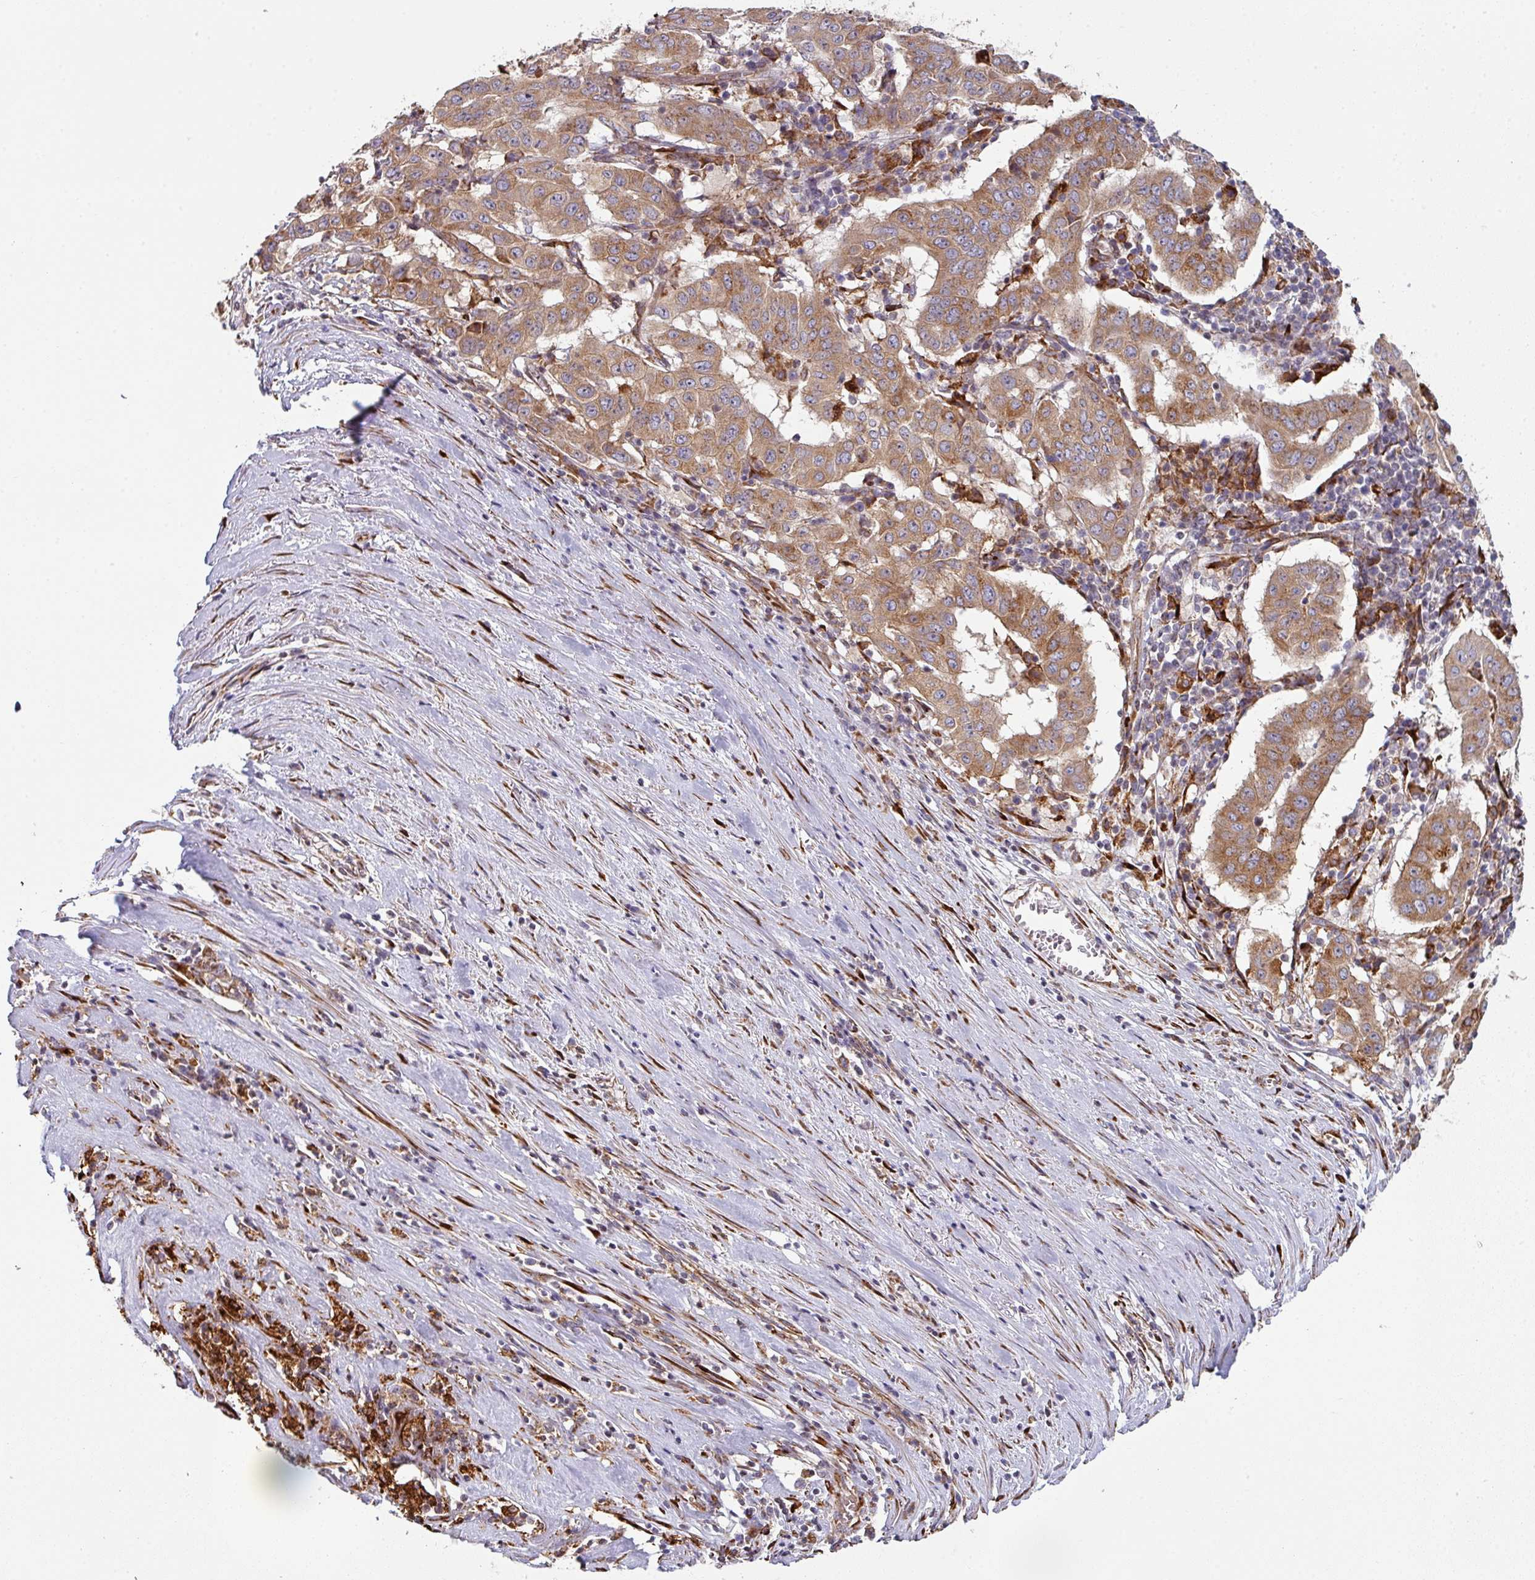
{"staining": {"intensity": "moderate", "quantity": ">75%", "location": "cytoplasmic/membranous"}, "tissue": "pancreatic cancer", "cell_type": "Tumor cells", "image_type": "cancer", "snomed": [{"axis": "morphology", "description": "Adenocarcinoma, NOS"}, {"axis": "topography", "description": "Pancreas"}], "caption": "DAB immunohistochemical staining of human pancreatic cancer (adenocarcinoma) displays moderate cytoplasmic/membranous protein positivity in about >75% of tumor cells. (brown staining indicates protein expression, while blue staining denotes nuclei).", "gene": "ZNF268", "patient": {"sex": "male", "age": 63}}